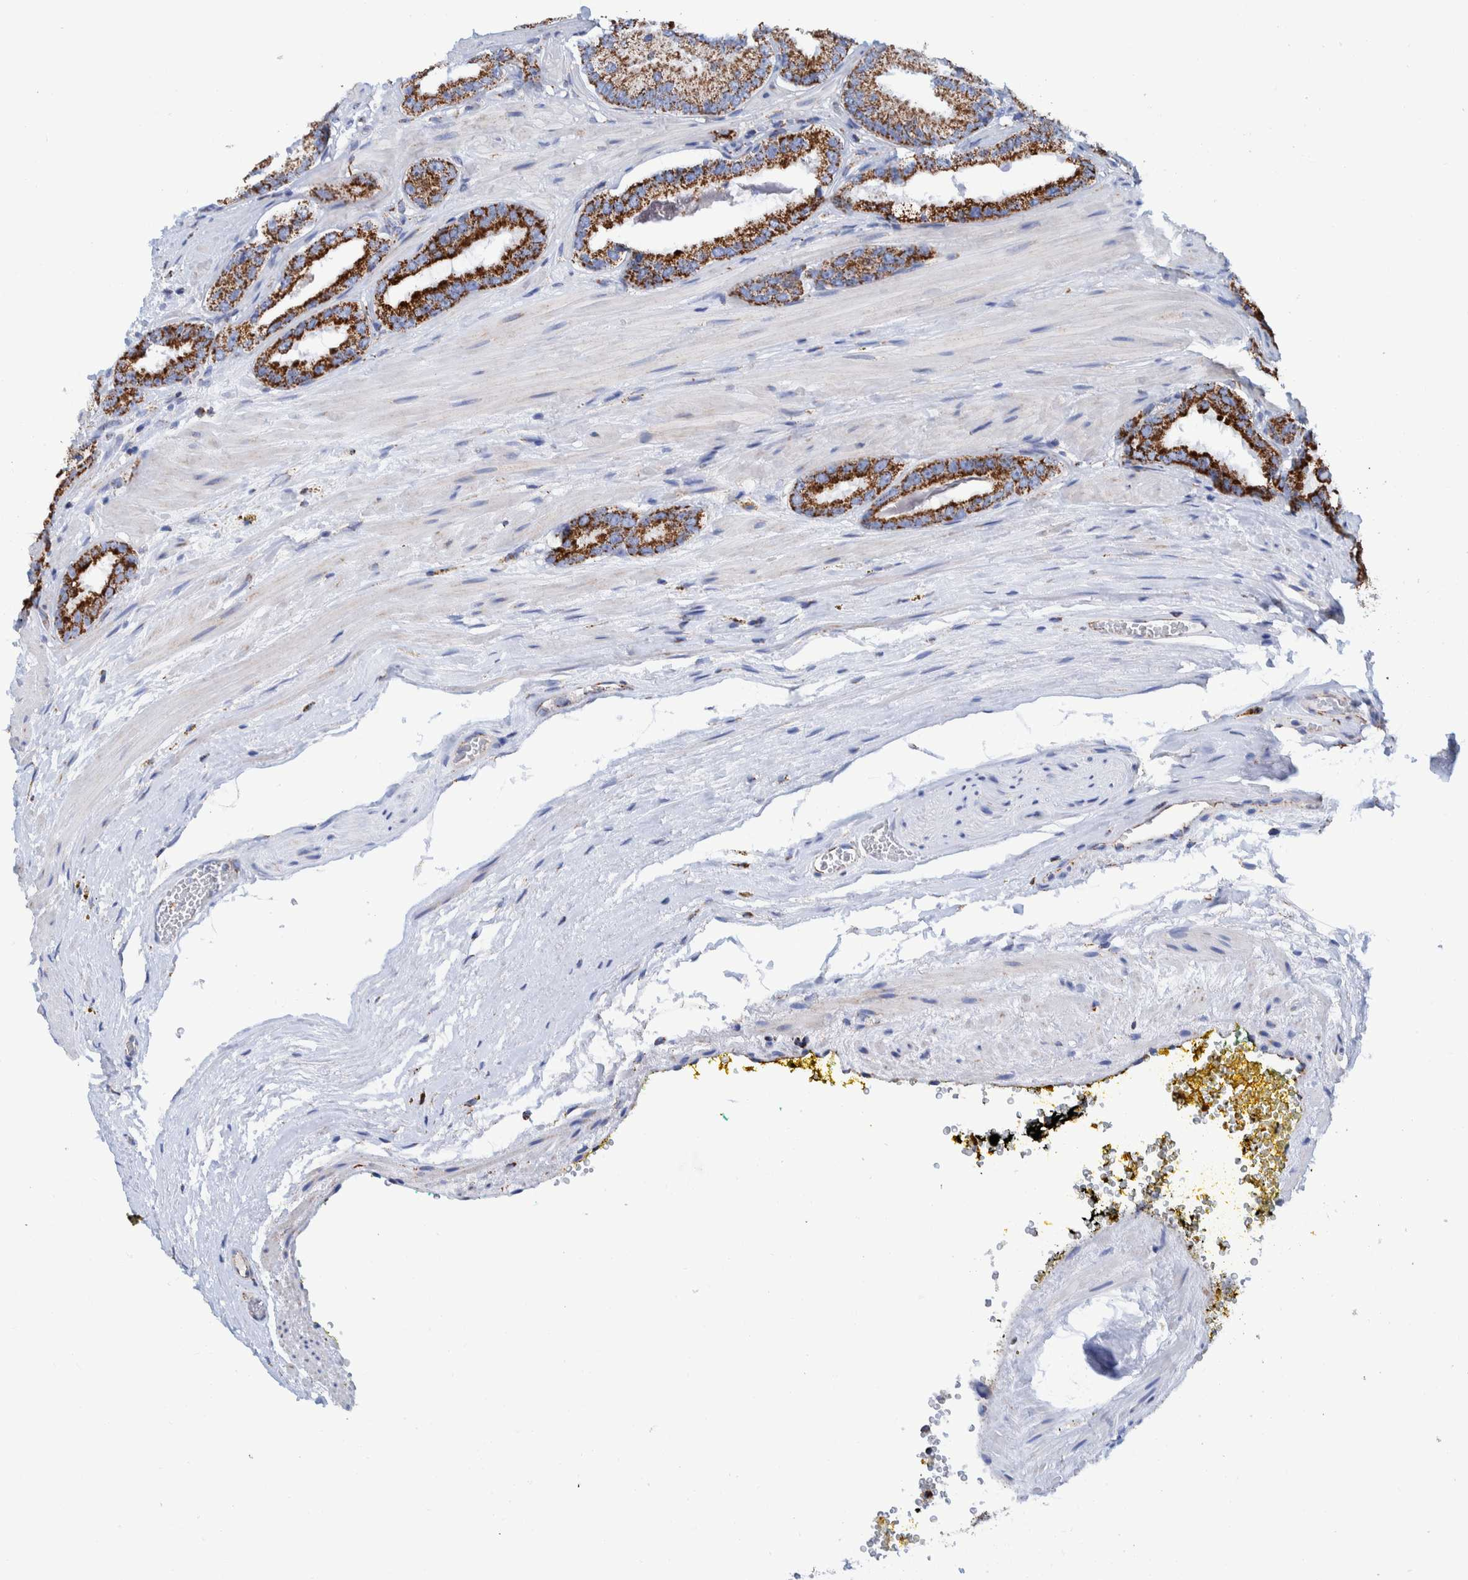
{"staining": {"intensity": "strong", "quantity": ">75%", "location": "cytoplasmic/membranous"}, "tissue": "prostate cancer", "cell_type": "Tumor cells", "image_type": "cancer", "snomed": [{"axis": "morphology", "description": "Adenocarcinoma, Low grade"}, {"axis": "topography", "description": "Prostate"}], "caption": "Protein analysis of prostate cancer tissue exhibits strong cytoplasmic/membranous positivity in approximately >75% of tumor cells.", "gene": "DECR1", "patient": {"sex": "male", "age": 51}}